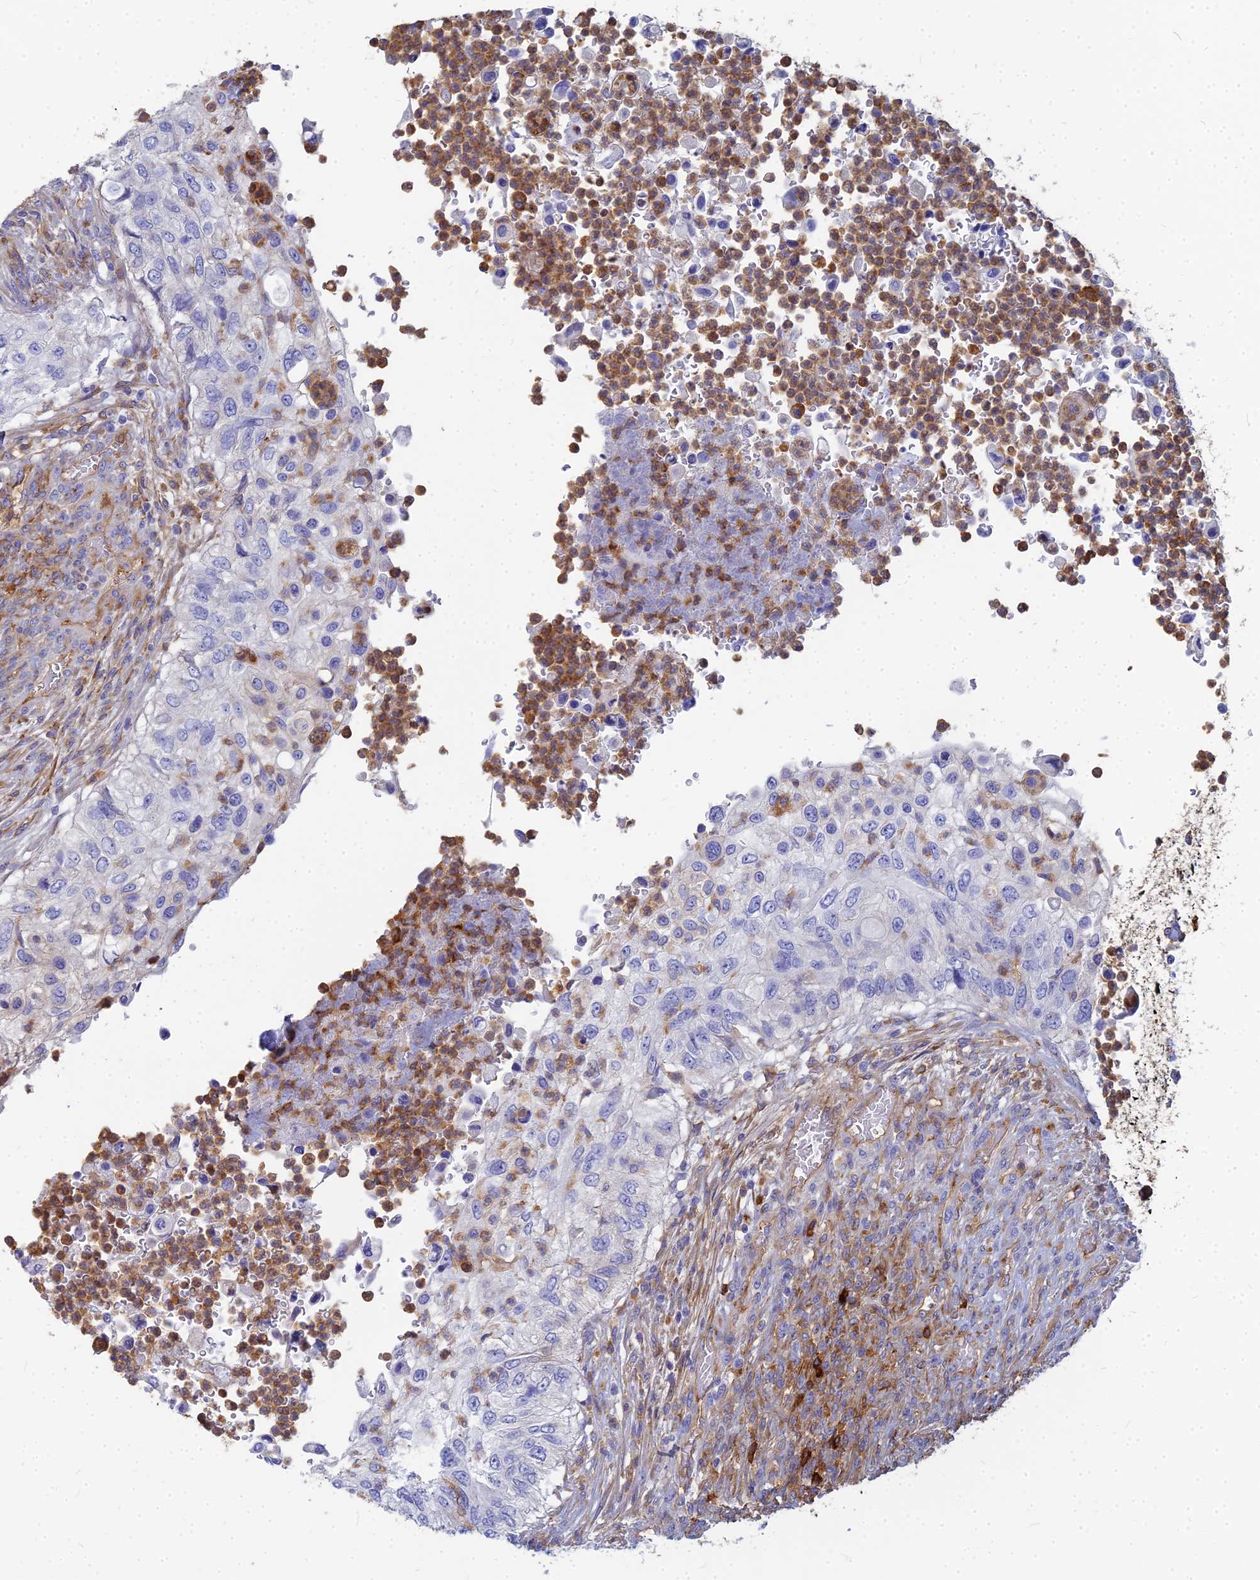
{"staining": {"intensity": "negative", "quantity": "none", "location": "none"}, "tissue": "urothelial cancer", "cell_type": "Tumor cells", "image_type": "cancer", "snomed": [{"axis": "morphology", "description": "Urothelial carcinoma, High grade"}, {"axis": "topography", "description": "Urinary bladder"}], "caption": "Immunohistochemical staining of human urothelial cancer displays no significant expression in tumor cells. Nuclei are stained in blue.", "gene": "VAT1", "patient": {"sex": "female", "age": 60}}